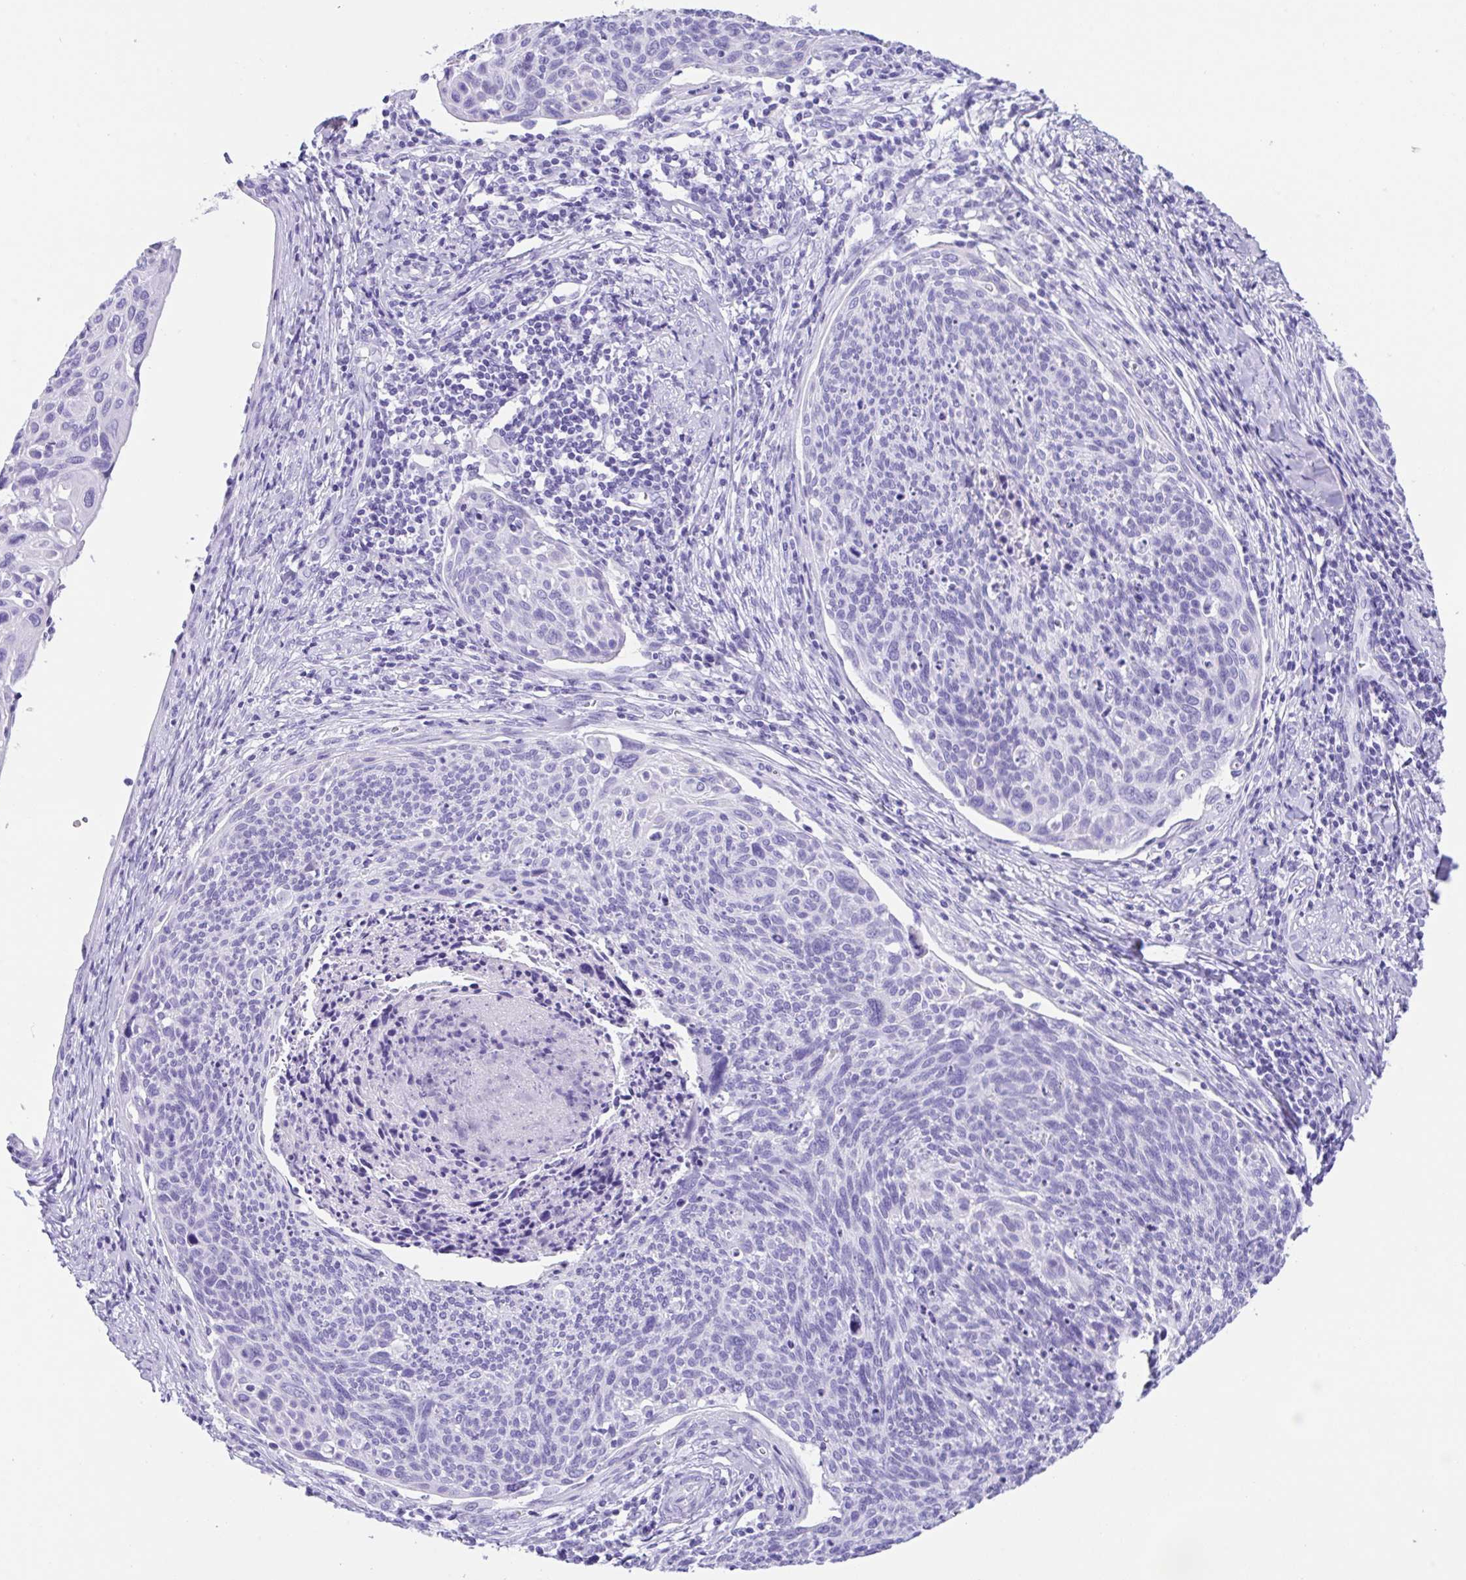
{"staining": {"intensity": "negative", "quantity": "none", "location": "none"}, "tissue": "cervical cancer", "cell_type": "Tumor cells", "image_type": "cancer", "snomed": [{"axis": "morphology", "description": "Squamous cell carcinoma, NOS"}, {"axis": "topography", "description": "Cervix"}], "caption": "Micrograph shows no significant protein staining in tumor cells of cervical squamous cell carcinoma.", "gene": "CPA1", "patient": {"sex": "female", "age": 49}}